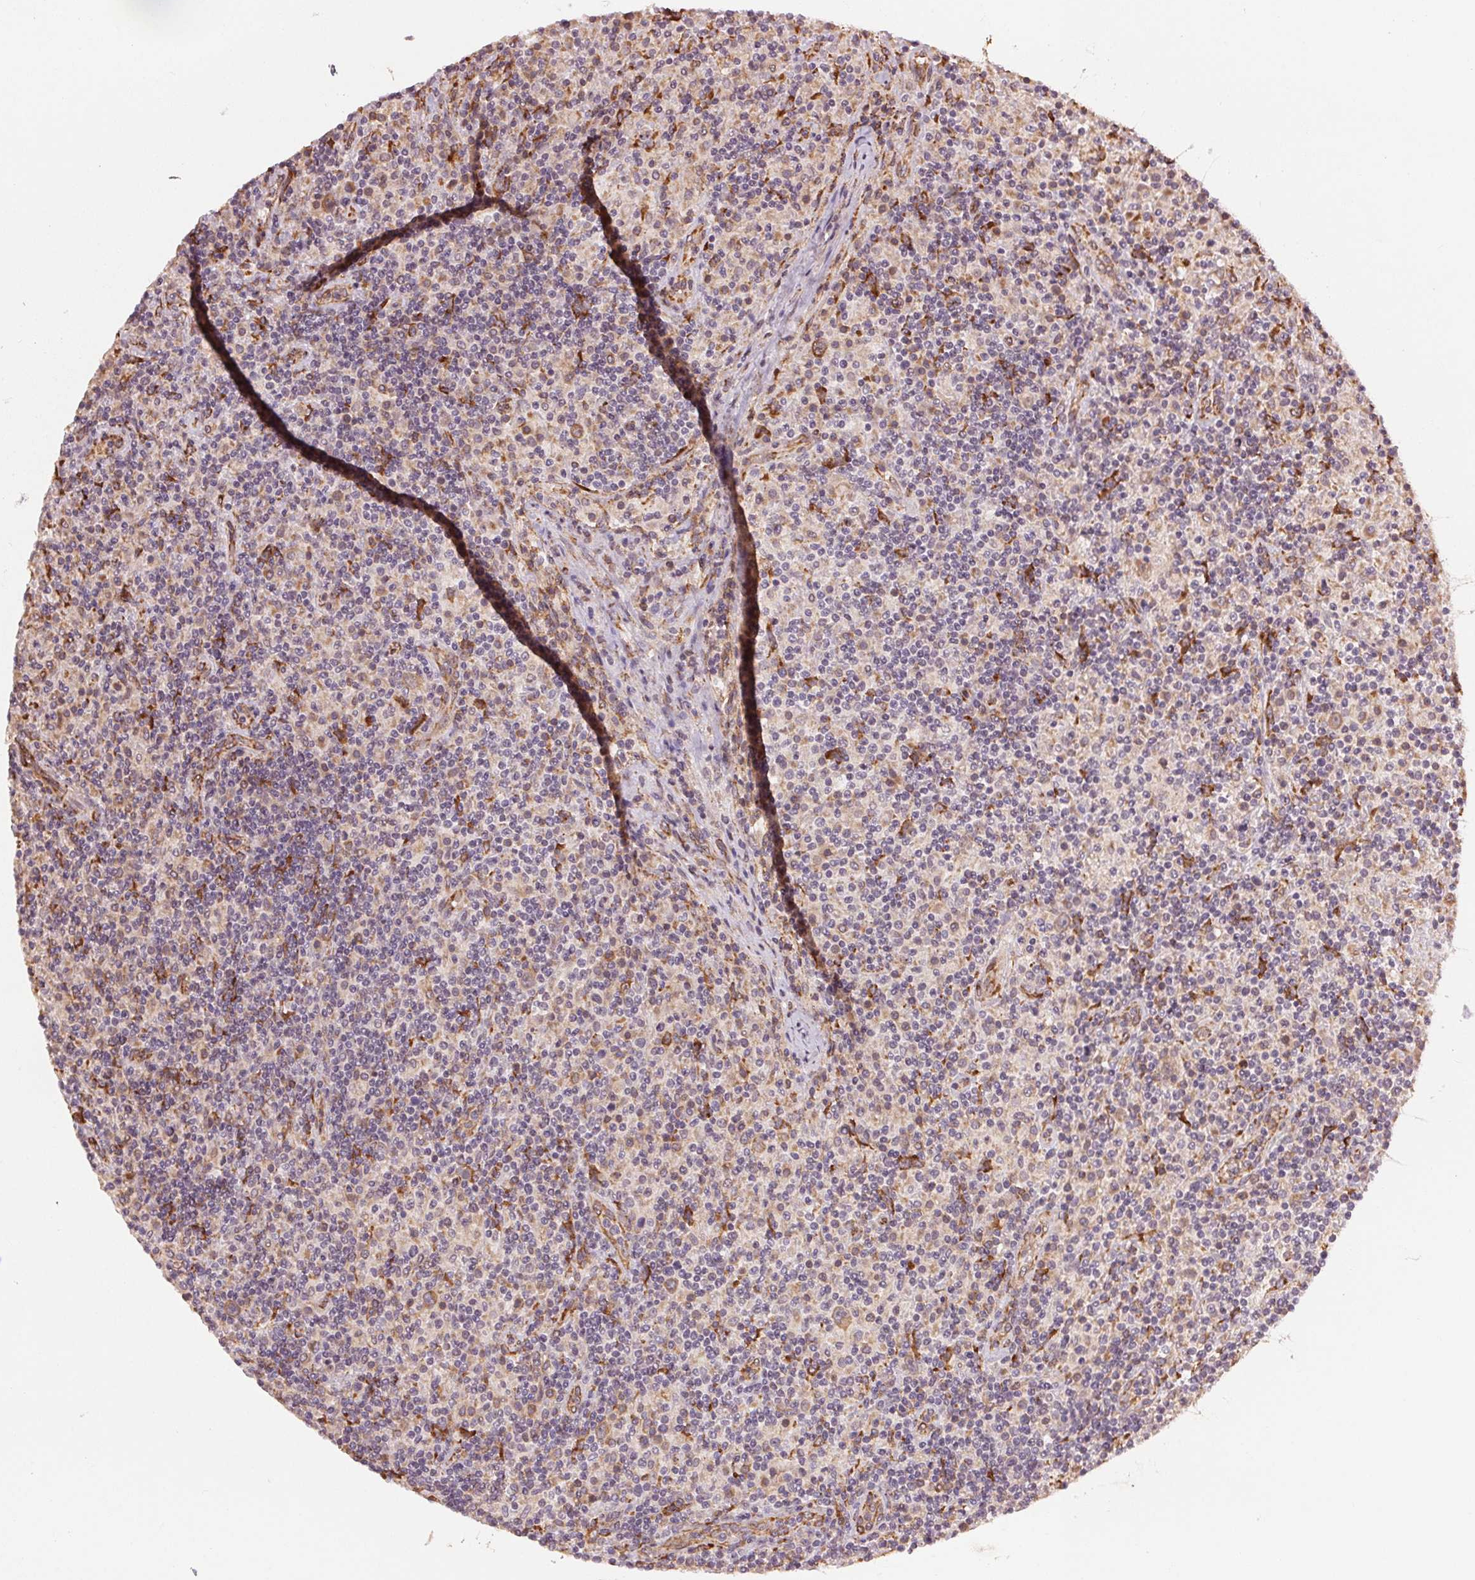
{"staining": {"intensity": "weak", "quantity": ">75%", "location": "cytoplasmic/membranous"}, "tissue": "lymphoma", "cell_type": "Tumor cells", "image_type": "cancer", "snomed": [{"axis": "morphology", "description": "Hodgkin's disease, NOS"}, {"axis": "topography", "description": "Lymph node"}], "caption": "Tumor cells show weak cytoplasmic/membranous staining in about >75% of cells in Hodgkin's disease.", "gene": "SLC20A1", "patient": {"sex": "male", "age": 70}}